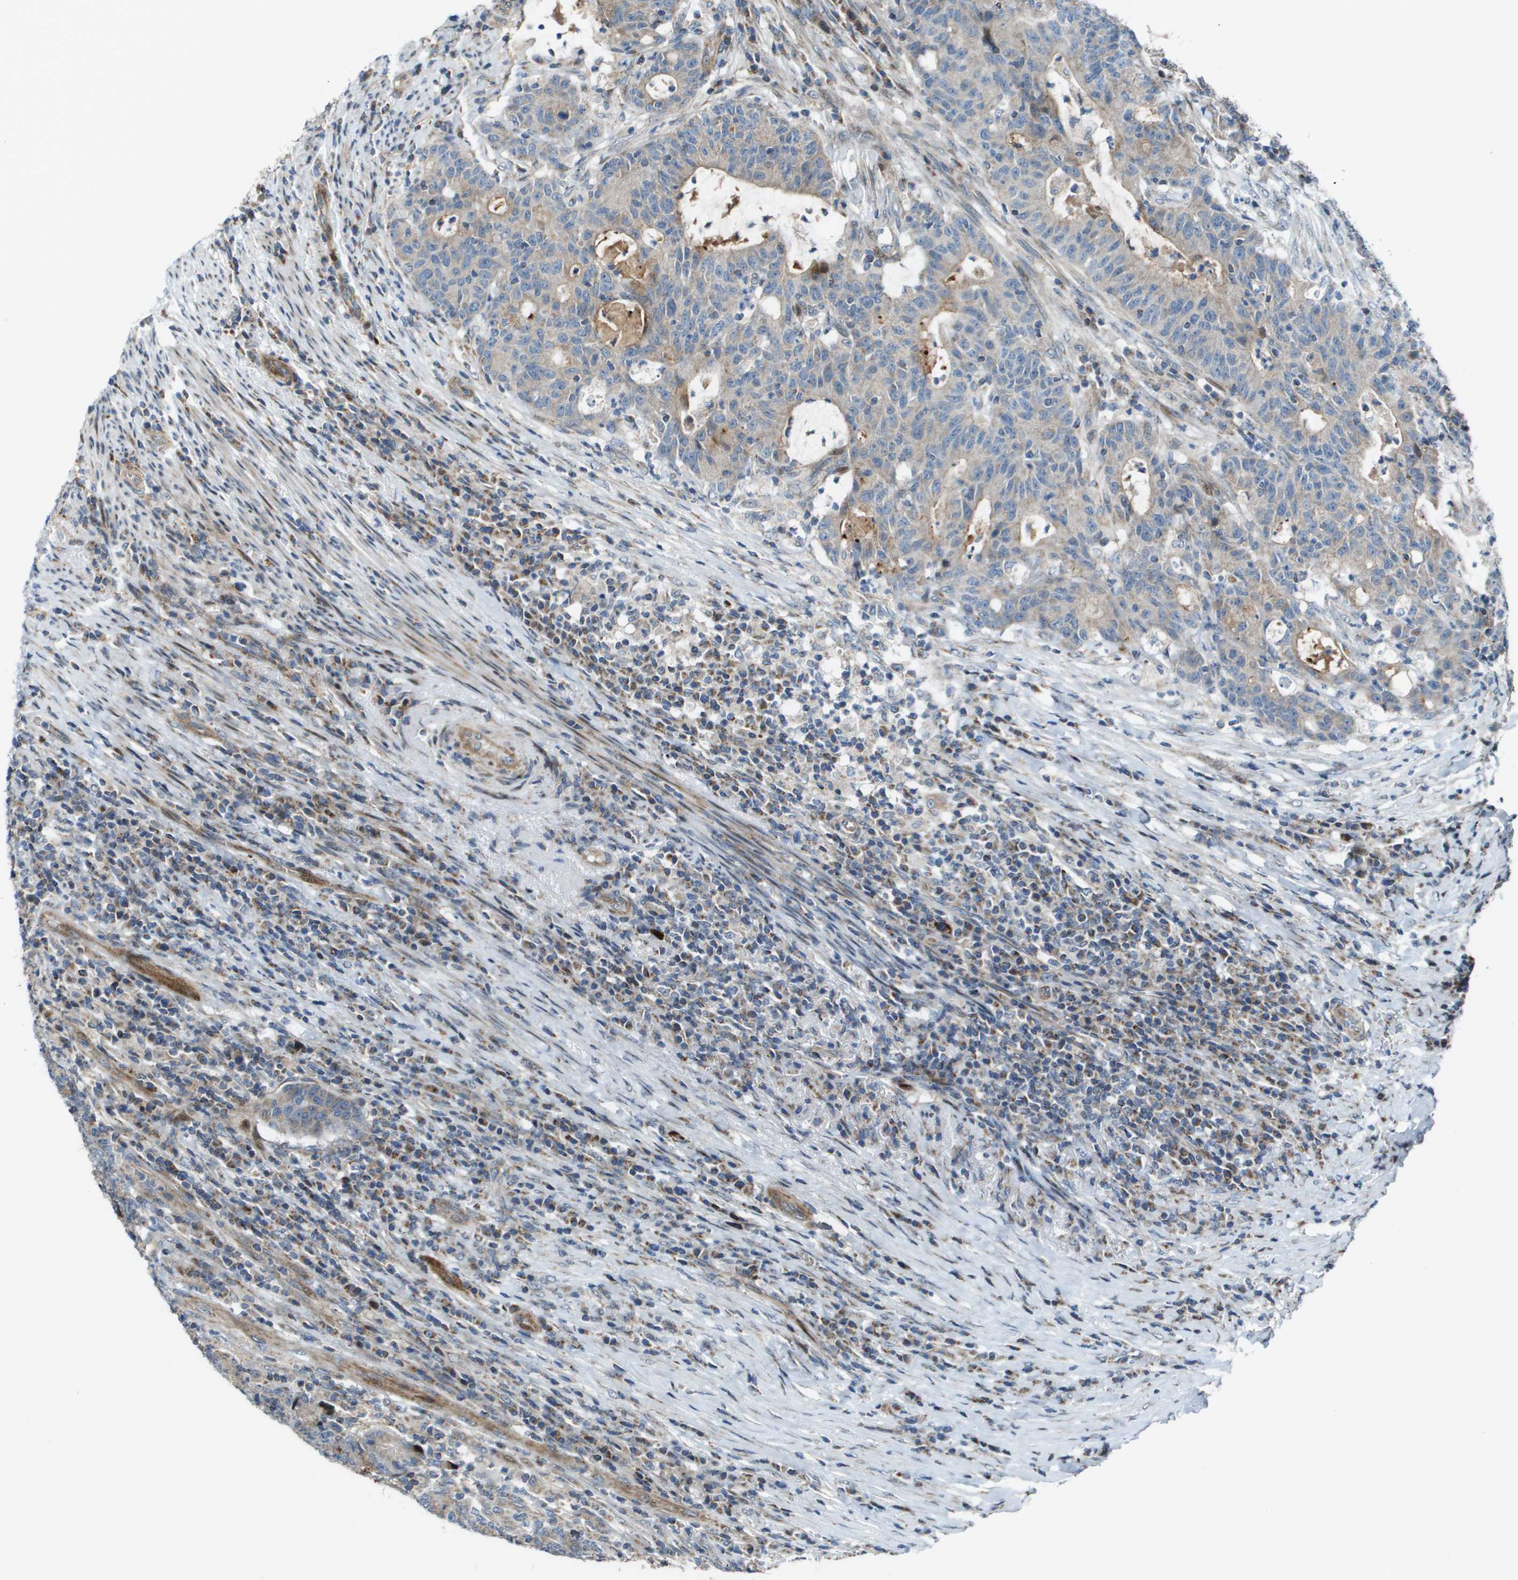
{"staining": {"intensity": "weak", "quantity": "<25%", "location": "cytoplasmic/membranous"}, "tissue": "colorectal cancer", "cell_type": "Tumor cells", "image_type": "cancer", "snomed": [{"axis": "morphology", "description": "Normal tissue, NOS"}, {"axis": "morphology", "description": "Adenocarcinoma, NOS"}, {"axis": "topography", "description": "Colon"}], "caption": "There is no significant expression in tumor cells of colorectal cancer.", "gene": "MGAT3", "patient": {"sex": "female", "age": 75}}